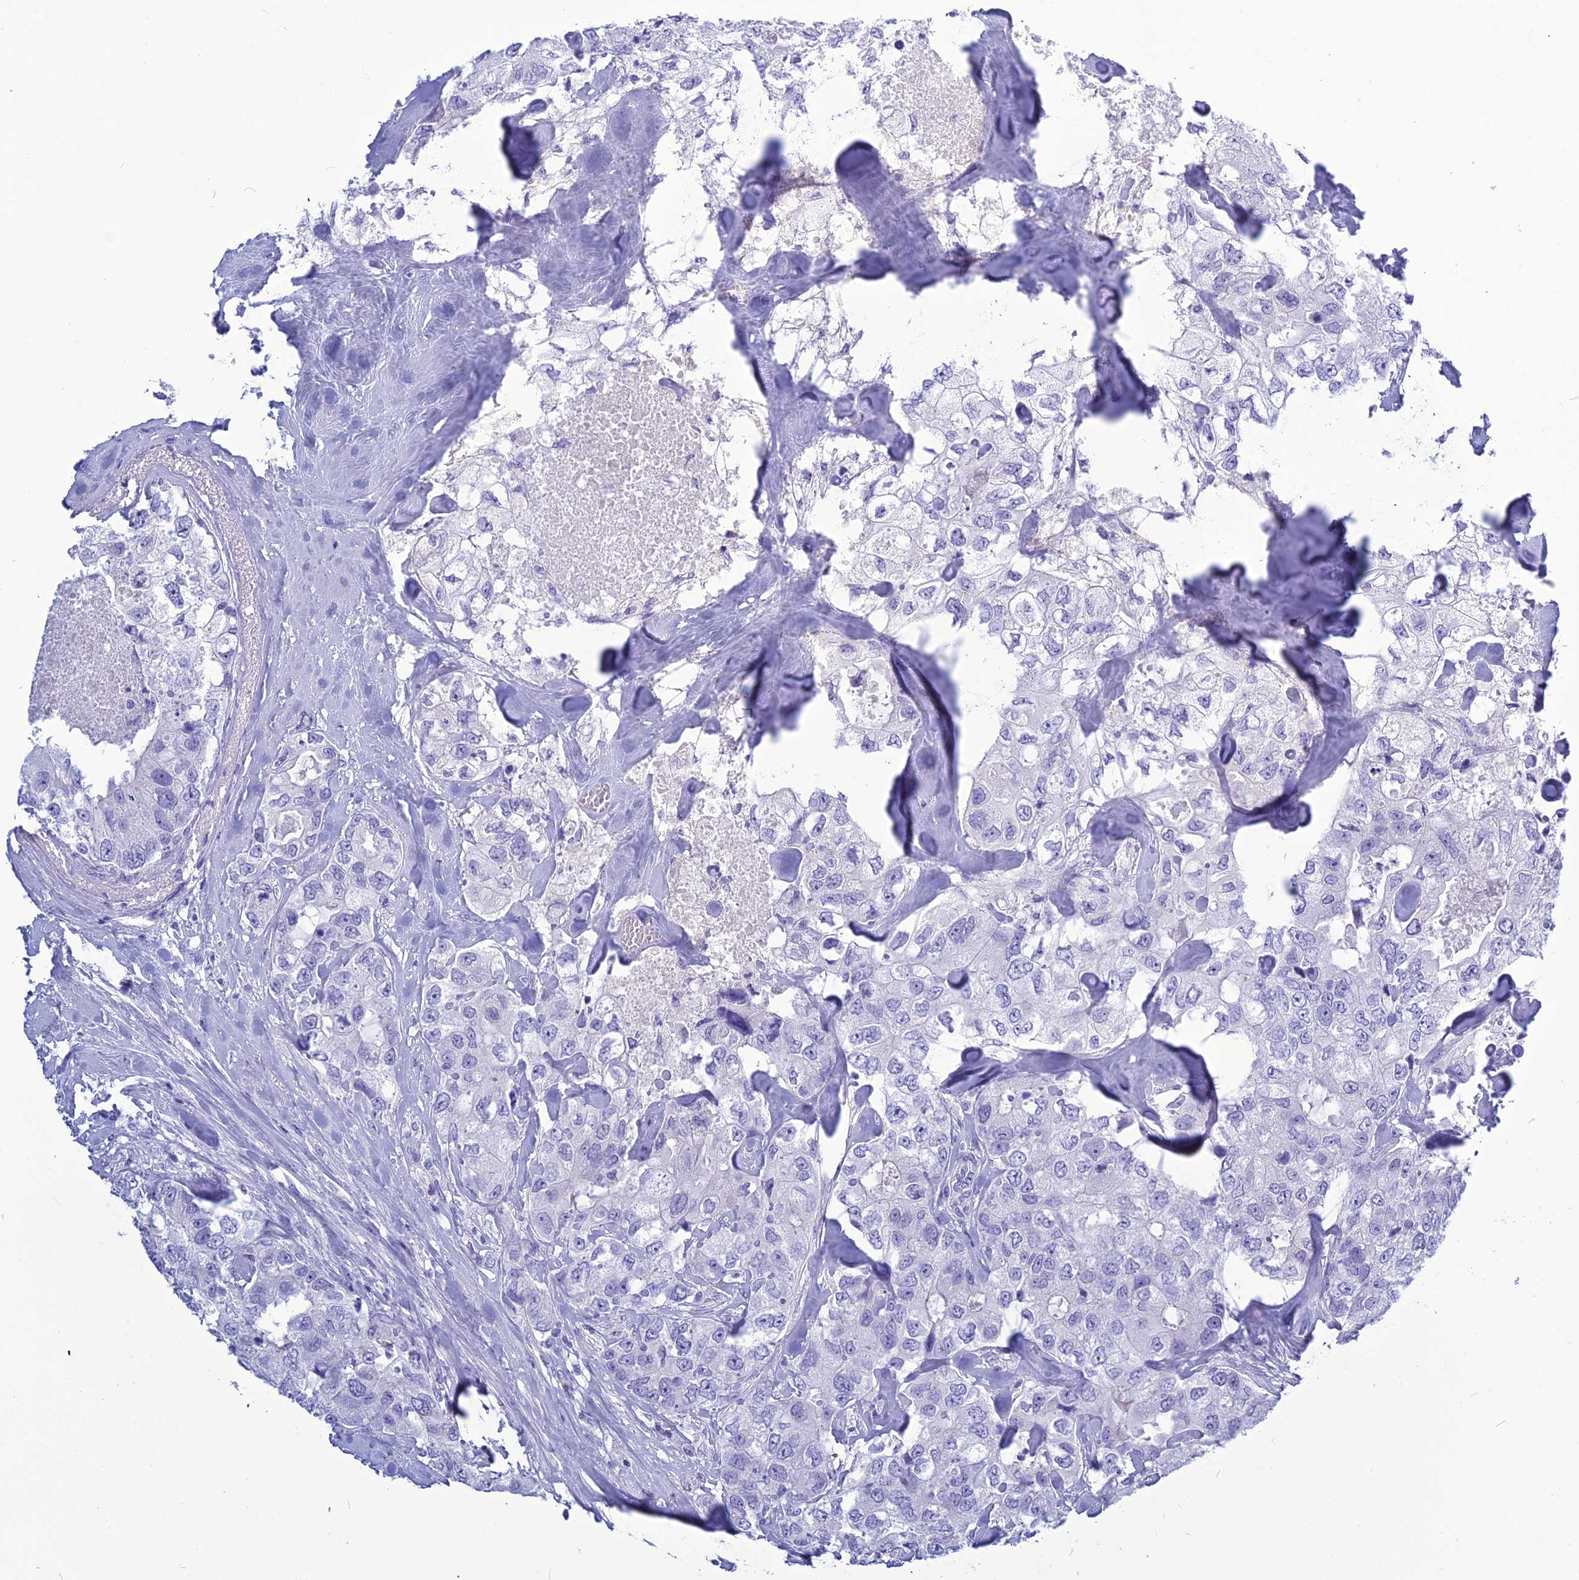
{"staining": {"intensity": "negative", "quantity": "none", "location": "none"}, "tissue": "breast cancer", "cell_type": "Tumor cells", "image_type": "cancer", "snomed": [{"axis": "morphology", "description": "Duct carcinoma"}, {"axis": "topography", "description": "Breast"}], "caption": "Breast cancer was stained to show a protein in brown. There is no significant positivity in tumor cells.", "gene": "BBS2", "patient": {"sex": "female", "age": 62}}